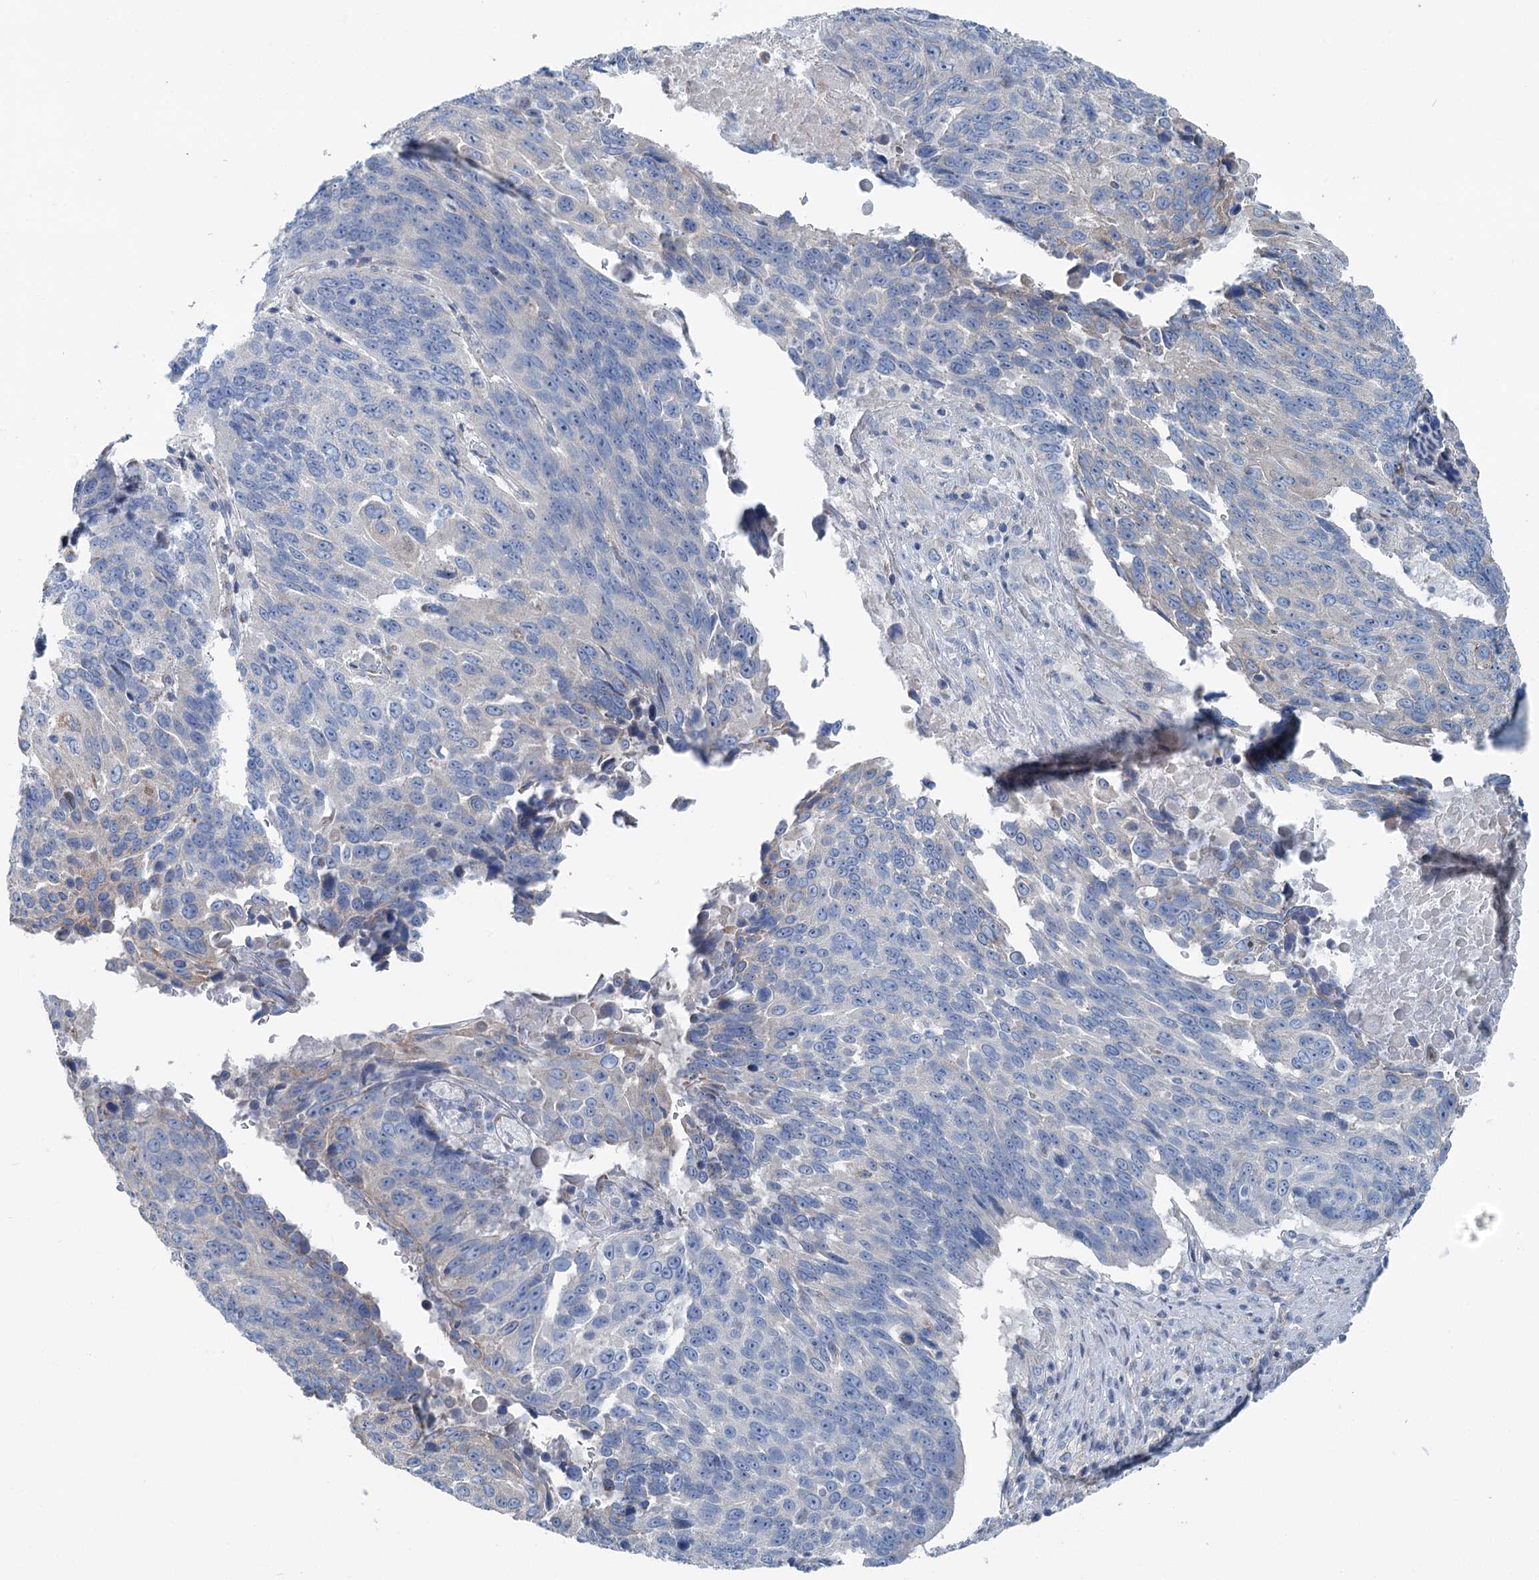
{"staining": {"intensity": "negative", "quantity": "none", "location": "none"}, "tissue": "lung cancer", "cell_type": "Tumor cells", "image_type": "cancer", "snomed": [{"axis": "morphology", "description": "Squamous cell carcinoma, NOS"}, {"axis": "topography", "description": "Lung"}], "caption": "Immunohistochemistry micrograph of neoplastic tissue: human lung cancer stained with DAB (3,3'-diaminobenzidine) reveals no significant protein positivity in tumor cells.", "gene": "MARK2", "patient": {"sex": "male", "age": 66}}